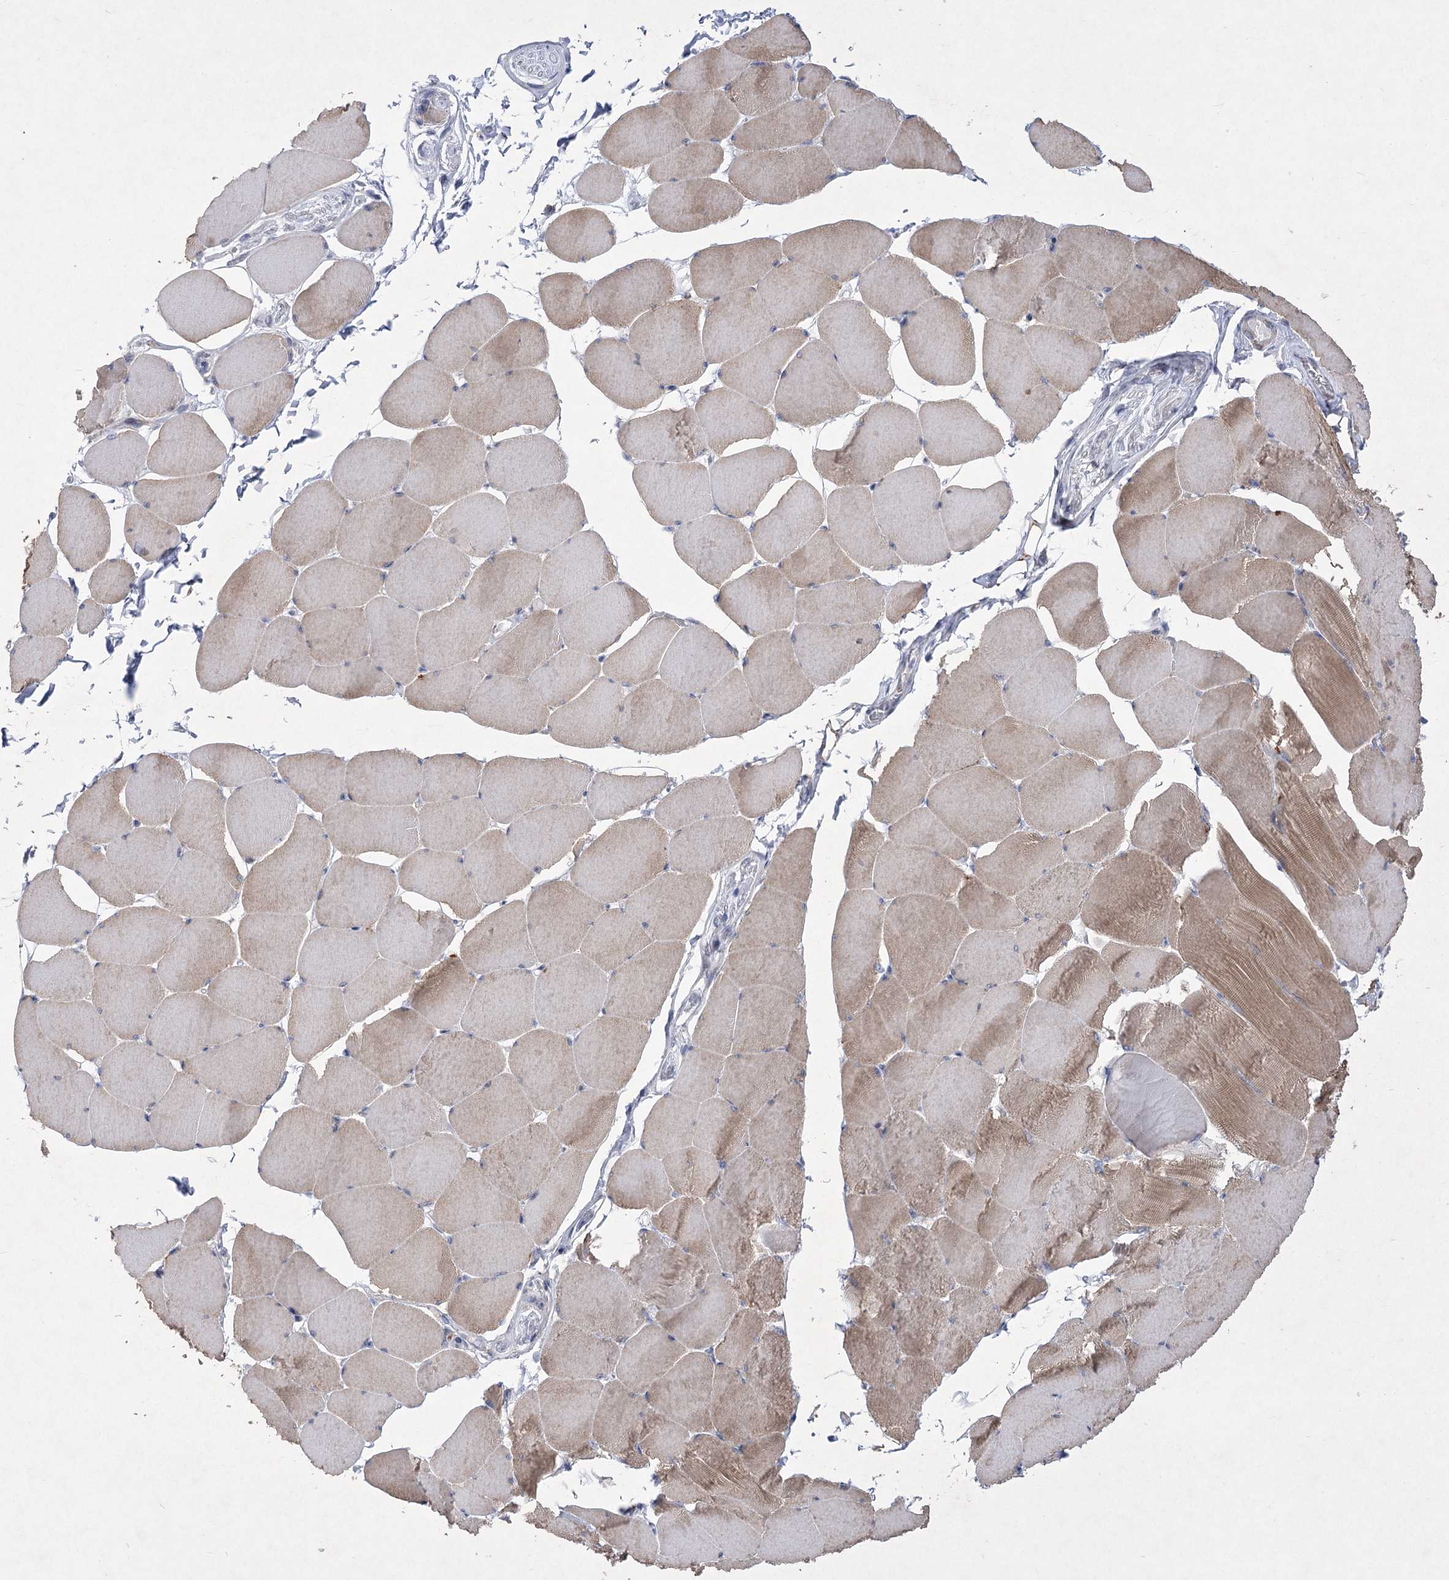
{"staining": {"intensity": "moderate", "quantity": ">75%", "location": "cytoplasmic/membranous"}, "tissue": "skeletal muscle", "cell_type": "Myocytes", "image_type": "normal", "snomed": [{"axis": "morphology", "description": "Normal tissue, NOS"}, {"axis": "topography", "description": "Skeletal muscle"}], "caption": "This image demonstrates immunohistochemistry (IHC) staining of normal human skeletal muscle, with medium moderate cytoplasmic/membranous expression in about >75% of myocytes.", "gene": "PDHB", "patient": {"sex": "male", "age": 62}}